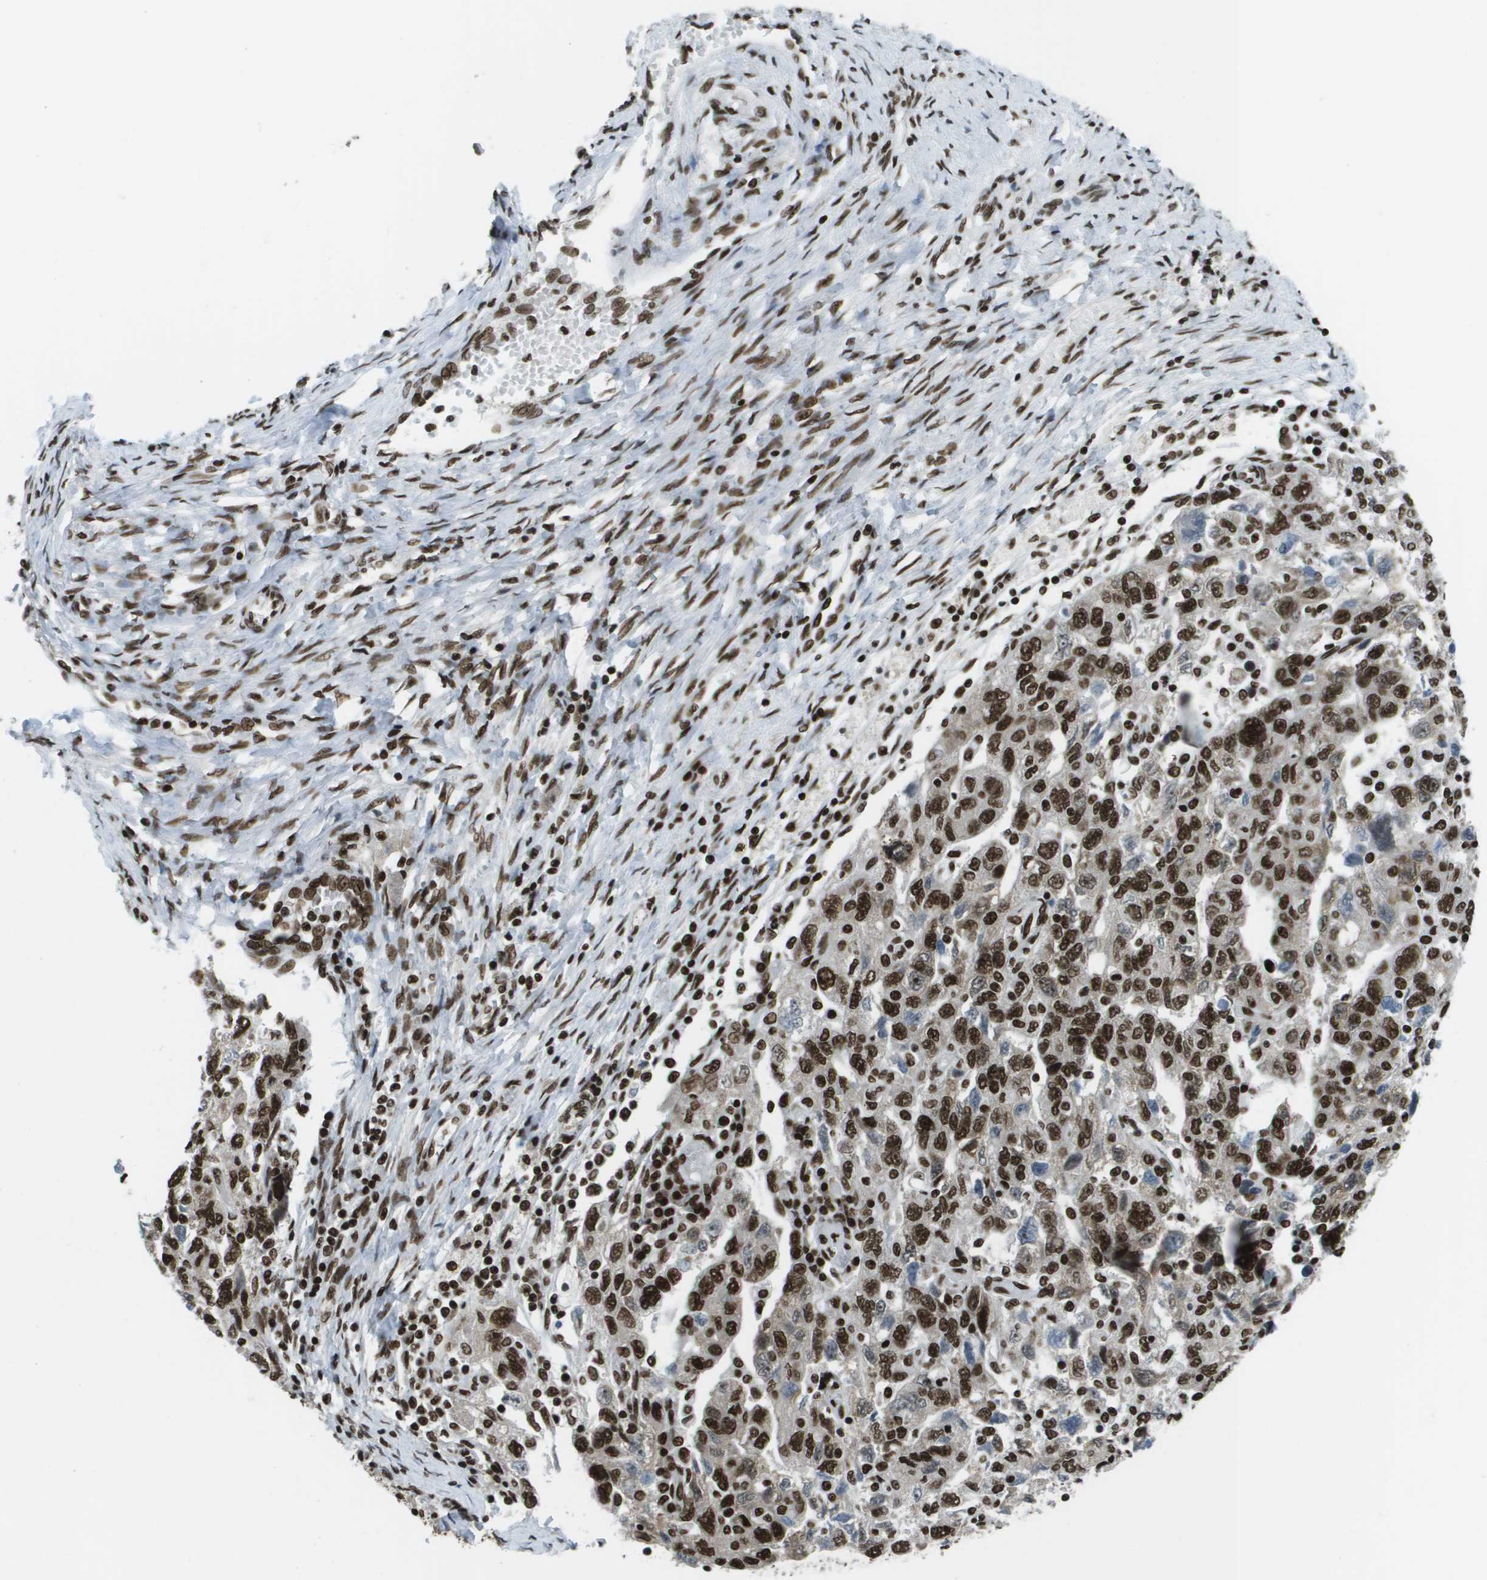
{"staining": {"intensity": "strong", "quantity": ">75%", "location": "nuclear"}, "tissue": "ovarian cancer", "cell_type": "Tumor cells", "image_type": "cancer", "snomed": [{"axis": "morphology", "description": "Carcinoma, NOS"}, {"axis": "morphology", "description": "Cystadenocarcinoma, serous, NOS"}, {"axis": "topography", "description": "Ovary"}], "caption": "The immunohistochemical stain labels strong nuclear staining in tumor cells of ovarian carcinoma tissue. (DAB = brown stain, brightfield microscopy at high magnification).", "gene": "GLYR1", "patient": {"sex": "female", "age": 69}}